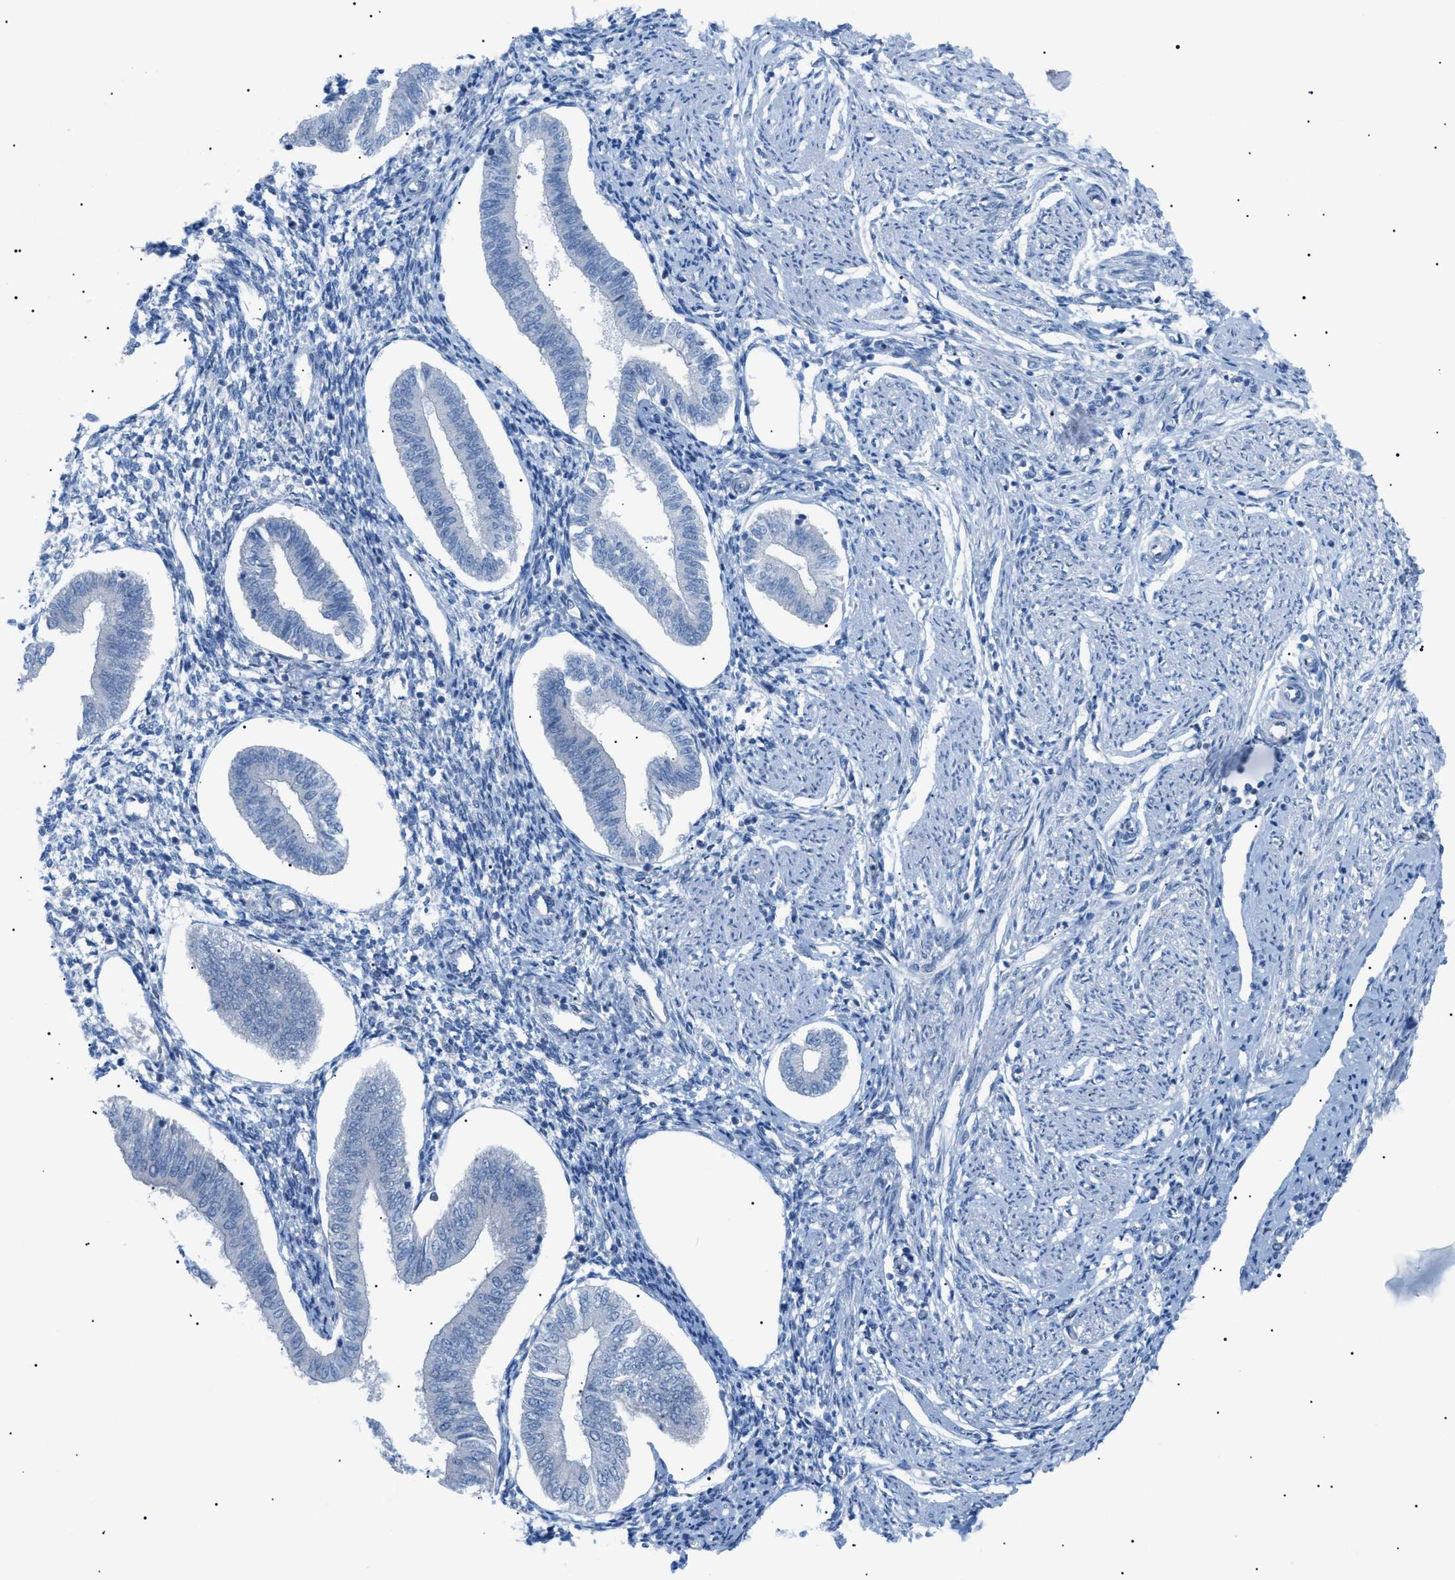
{"staining": {"intensity": "negative", "quantity": "none", "location": "none"}, "tissue": "endometrium", "cell_type": "Cells in endometrial stroma", "image_type": "normal", "snomed": [{"axis": "morphology", "description": "Normal tissue, NOS"}, {"axis": "topography", "description": "Endometrium"}], "caption": "Immunohistochemical staining of benign human endometrium exhibits no significant expression in cells in endometrial stroma. (DAB (3,3'-diaminobenzidine) immunohistochemistry, high magnification).", "gene": "ADAMTS1", "patient": {"sex": "female", "age": 50}}